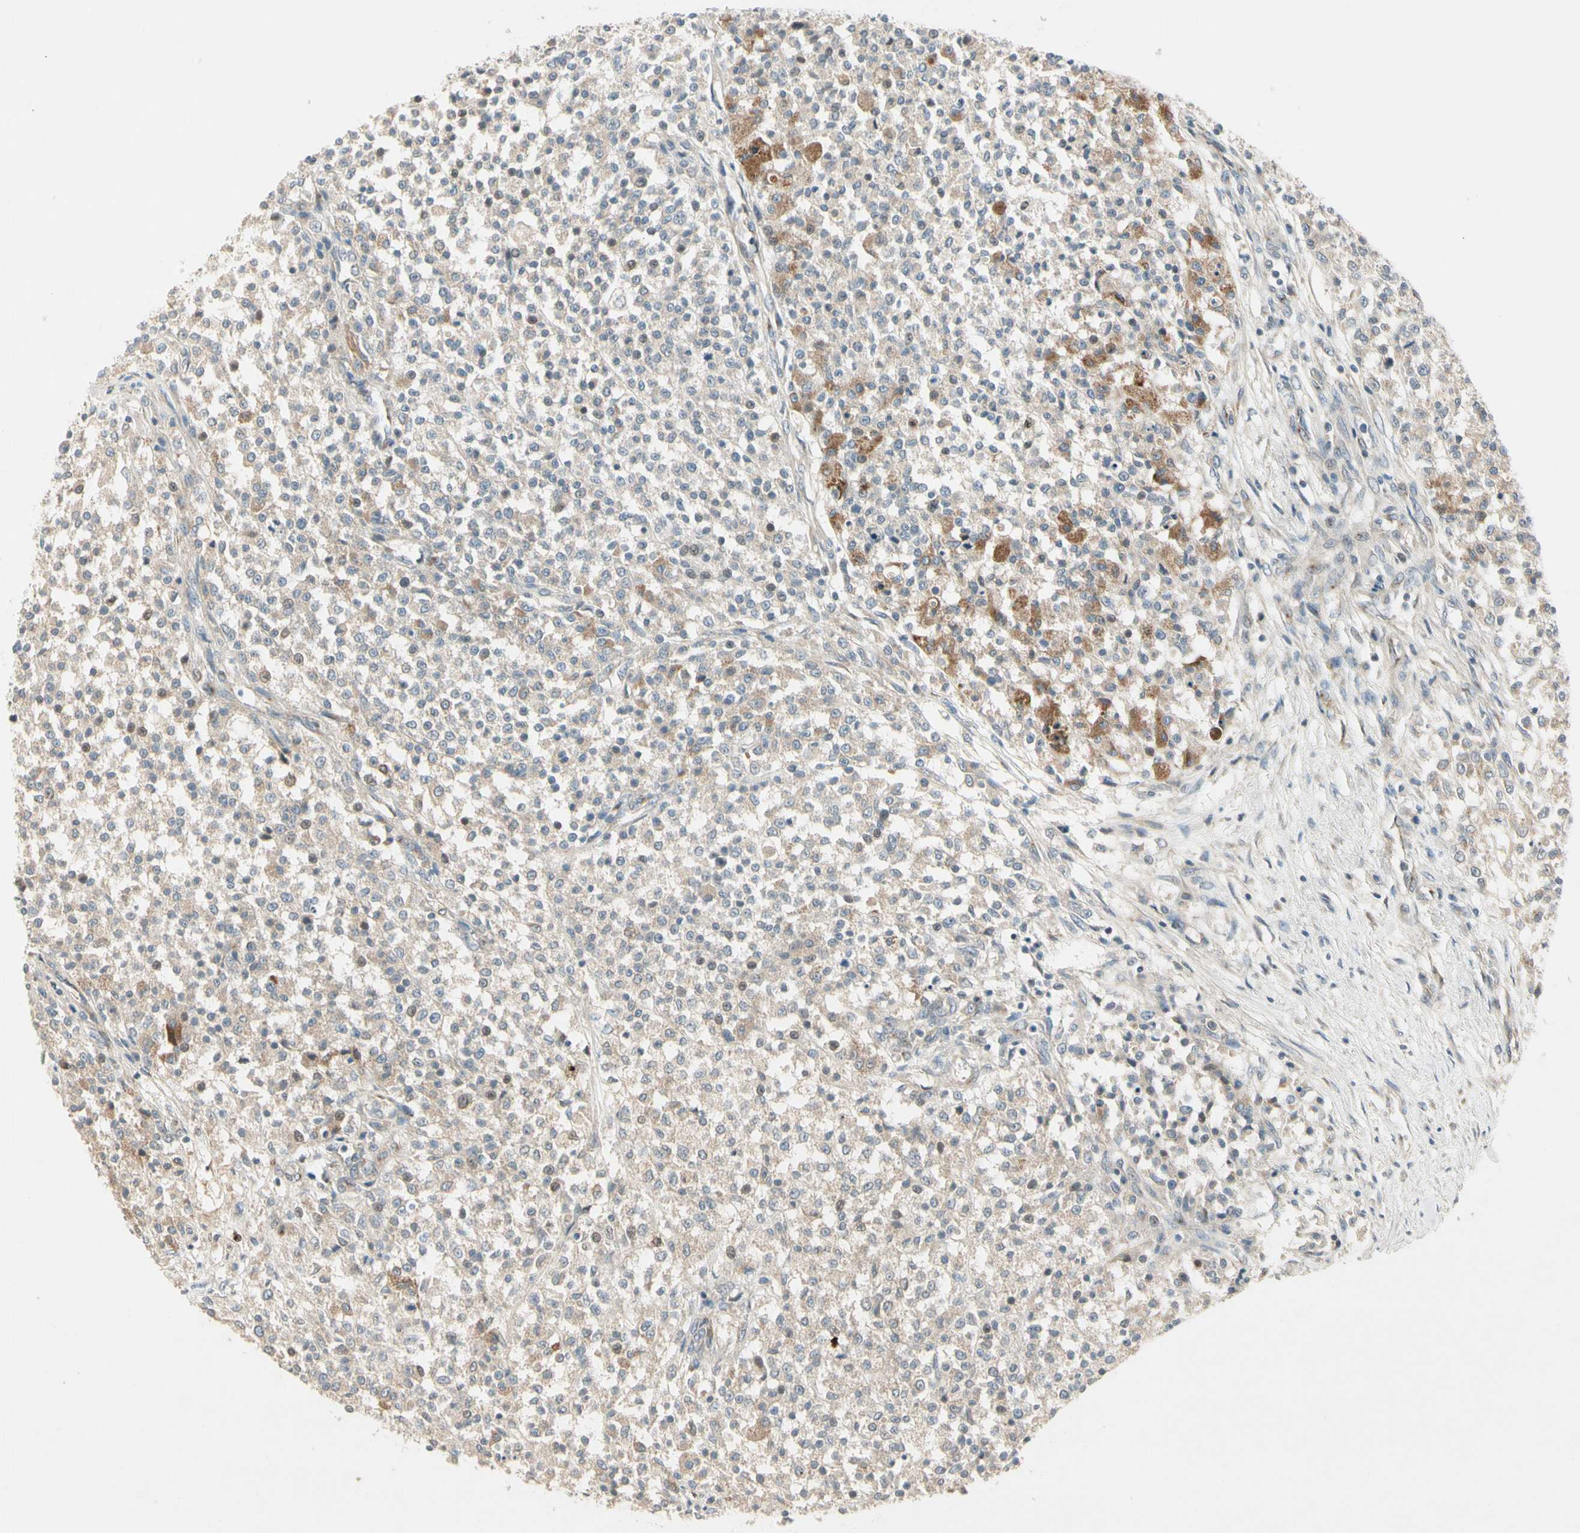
{"staining": {"intensity": "moderate", "quantity": "<25%", "location": "cytoplasmic/membranous"}, "tissue": "testis cancer", "cell_type": "Tumor cells", "image_type": "cancer", "snomed": [{"axis": "morphology", "description": "Seminoma, NOS"}, {"axis": "topography", "description": "Testis"}], "caption": "A photomicrograph of testis seminoma stained for a protein exhibits moderate cytoplasmic/membranous brown staining in tumor cells.", "gene": "PCDHB15", "patient": {"sex": "male", "age": 59}}